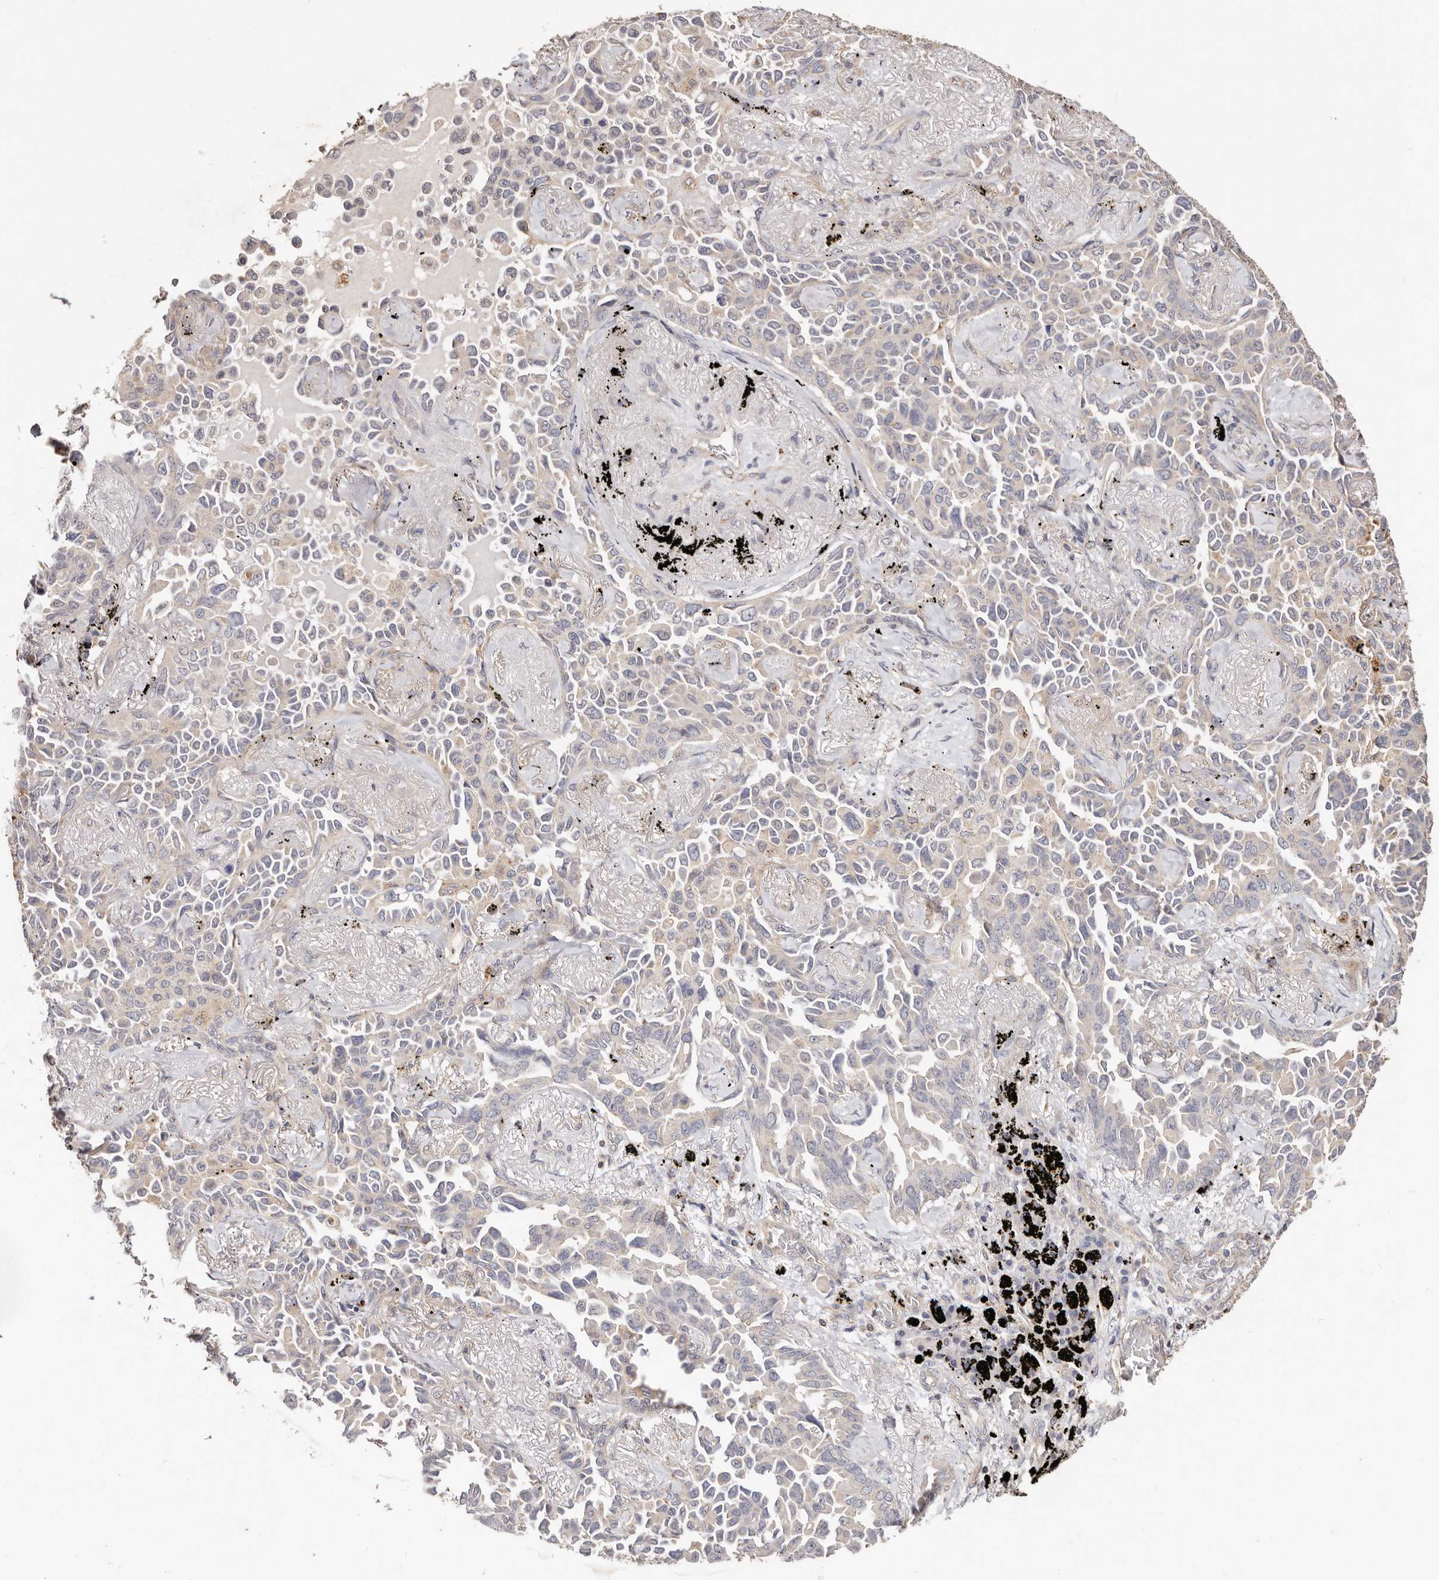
{"staining": {"intensity": "negative", "quantity": "none", "location": "none"}, "tissue": "lung cancer", "cell_type": "Tumor cells", "image_type": "cancer", "snomed": [{"axis": "morphology", "description": "Adenocarcinoma, NOS"}, {"axis": "topography", "description": "Lung"}], "caption": "This is a photomicrograph of immunohistochemistry (IHC) staining of adenocarcinoma (lung), which shows no expression in tumor cells. (DAB (3,3'-diaminobenzidine) IHC, high magnification).", "gene": "THBS3", "patient": {"sex": "female", "age": 67}}